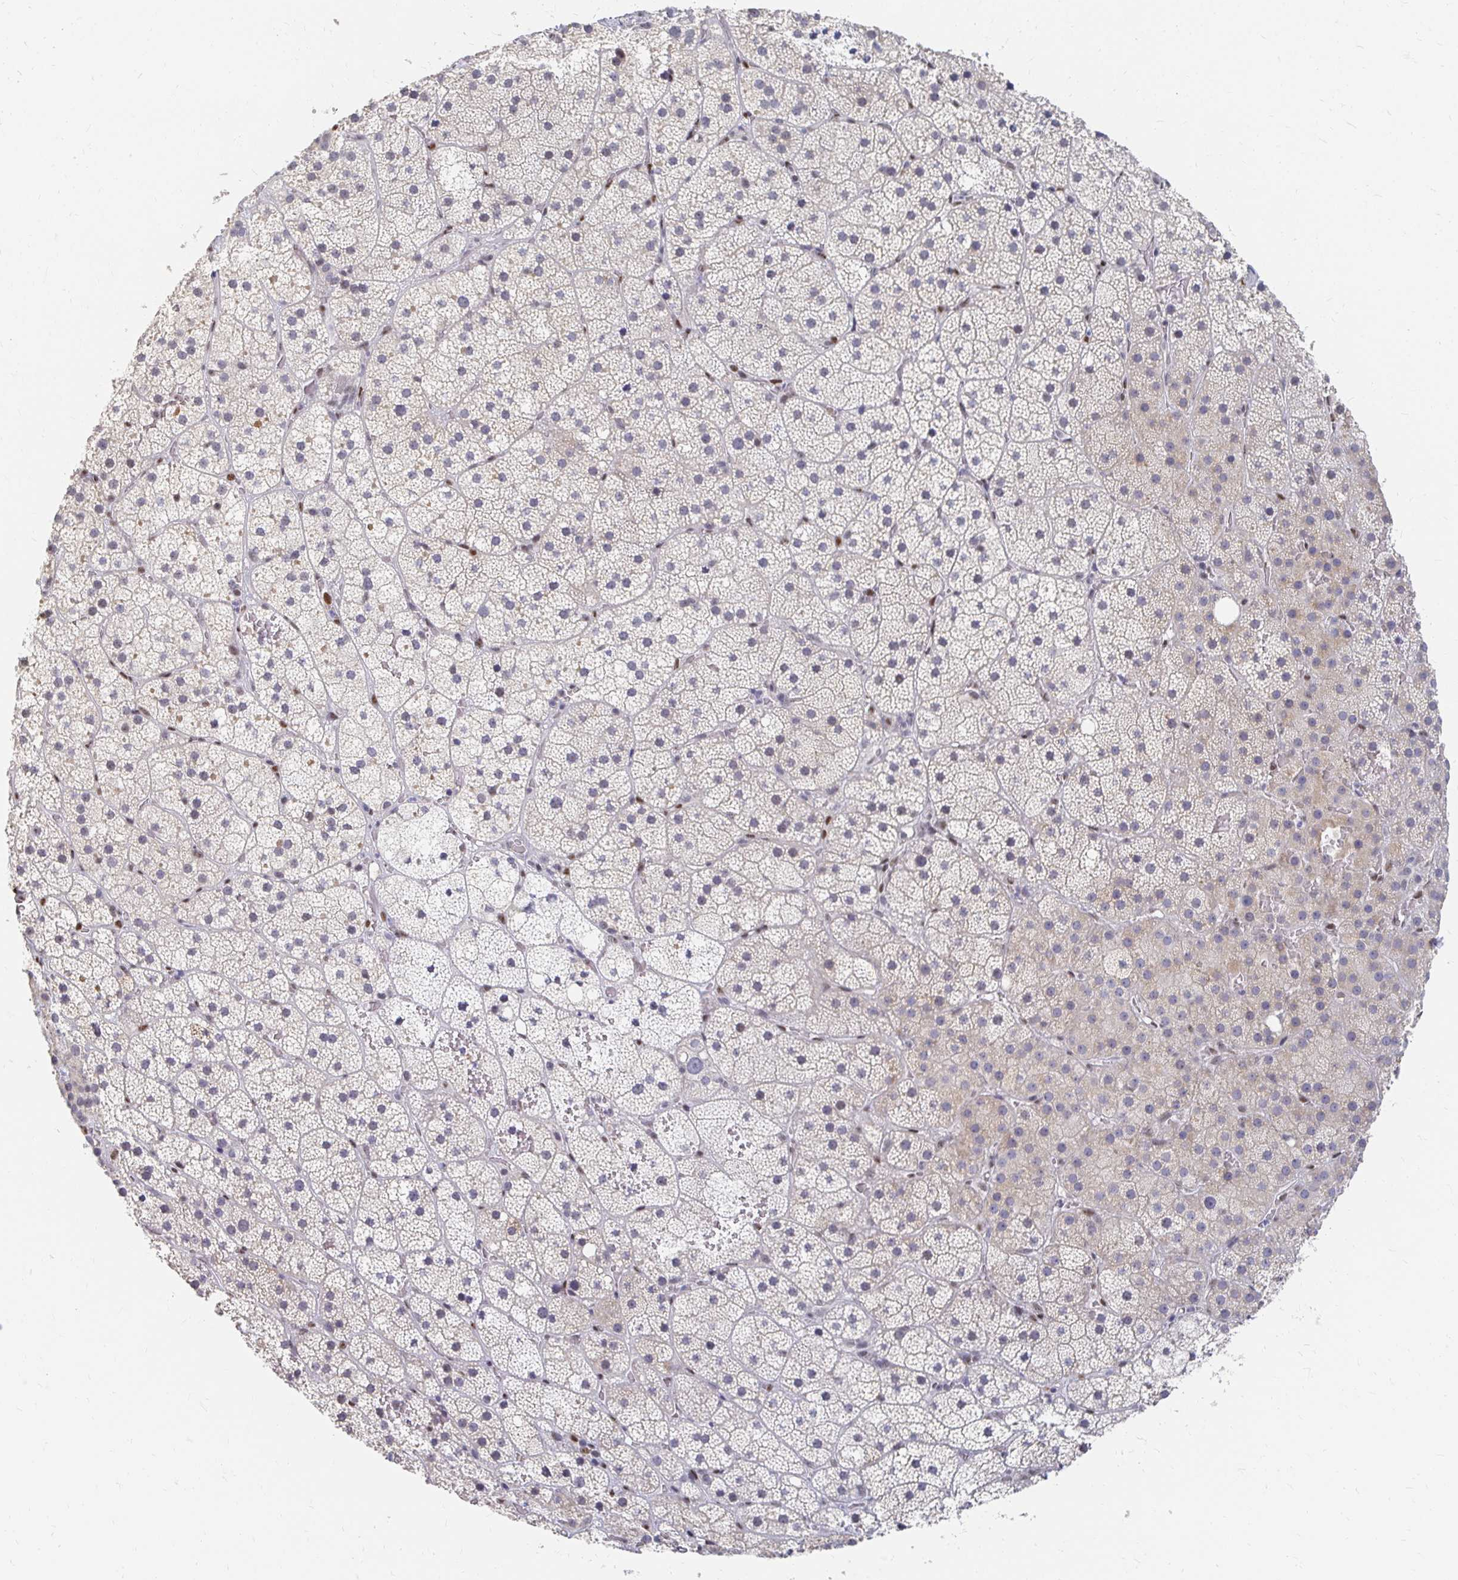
{"staining": {"intensity": "negative", "quantity": "none", "location": "none"}, "tissue": "adrenal gland", "cell_type": "Glandular cells", "image_type": "normal", "snomed": [{"axis": "morphology", "description": "Normal tissue, NOS"}, {"axis": "topography", "description": "Adrenal gland"}], "caption": "Immunohistochemistry (IHC) micrograph of normal adrenal gland stained for a protein (brown), which reveals no staining in glandular cells.", "gene": "CLIC3", "patient": {"sex": "male", "age": 53}}